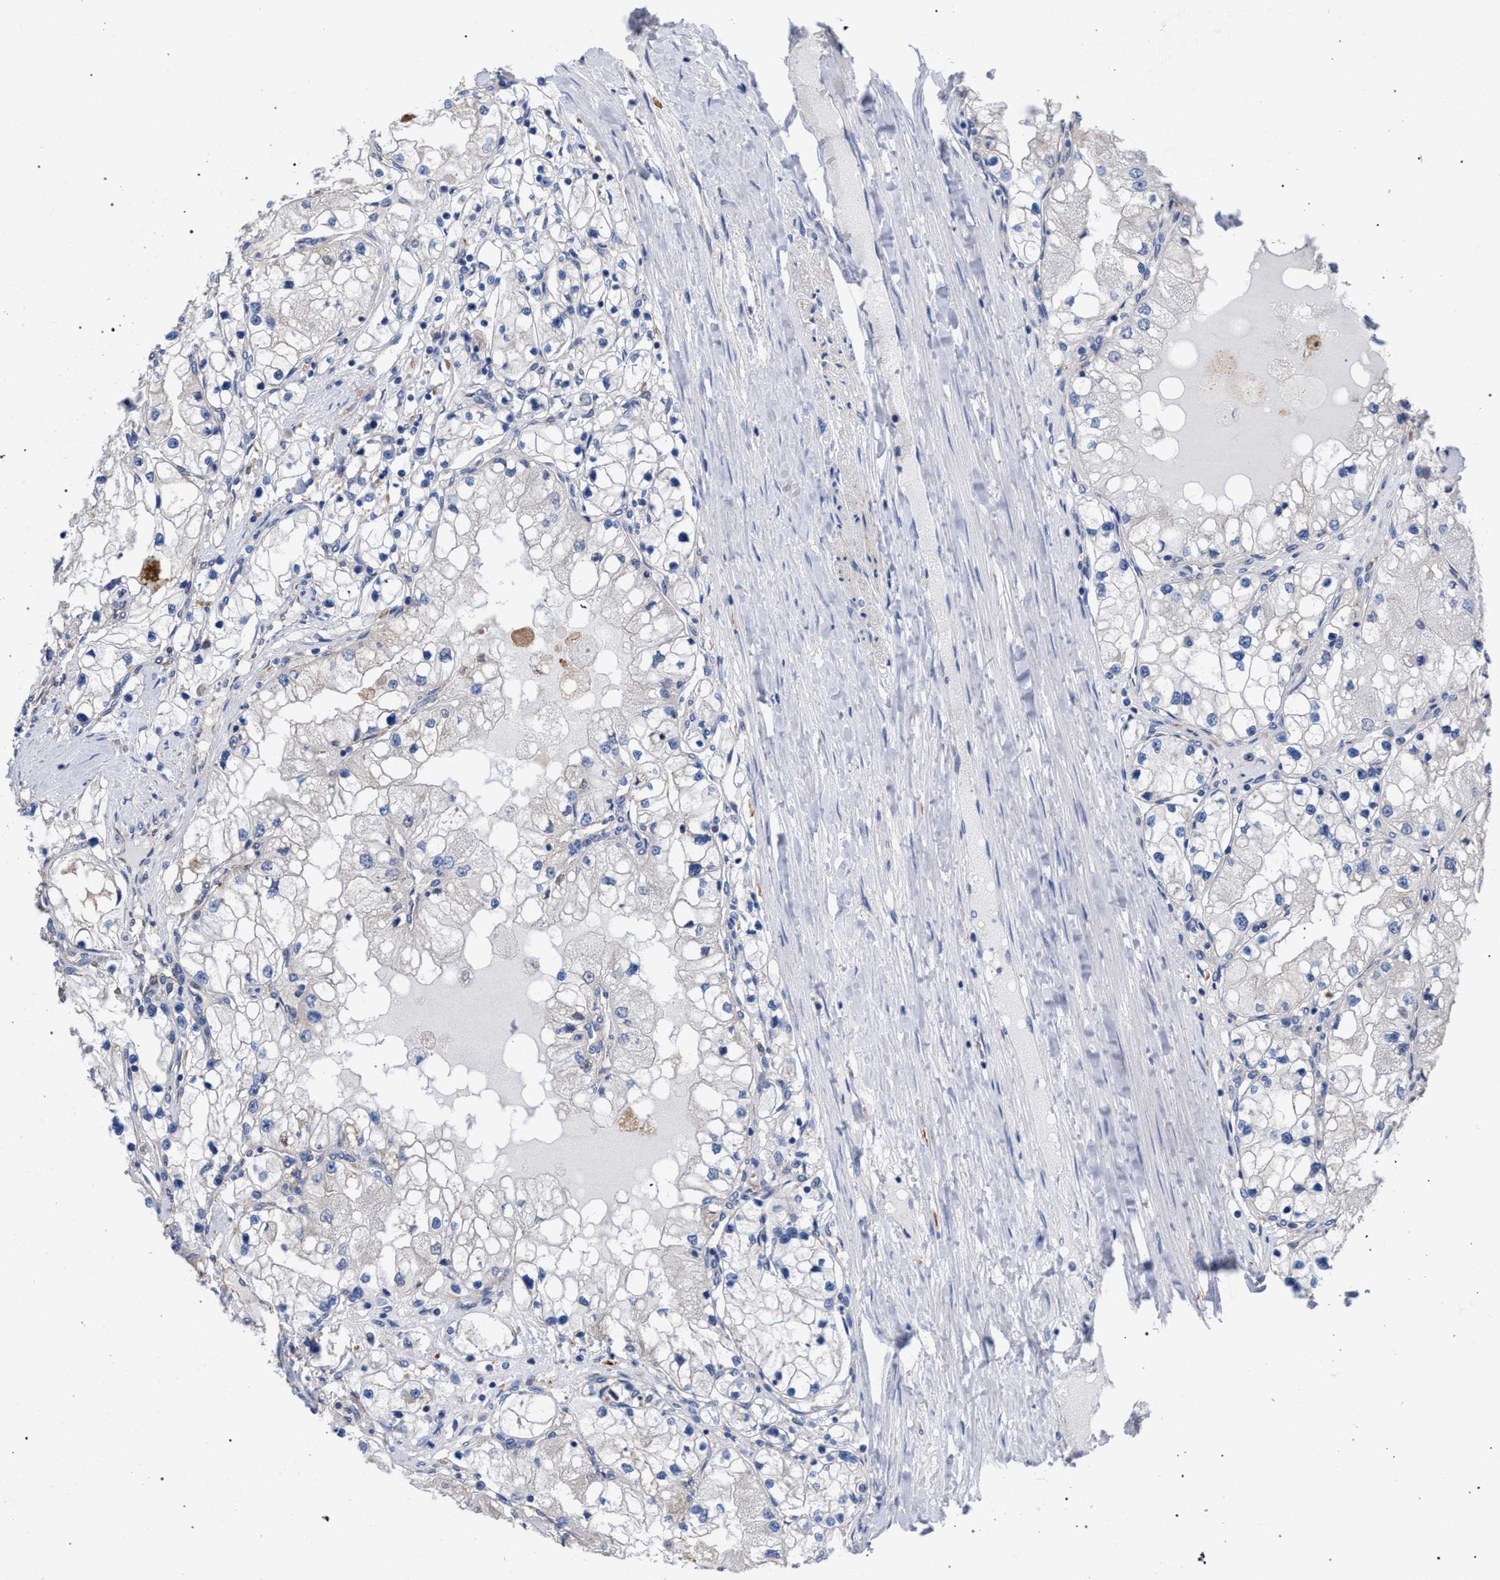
{"staining": {"intensity": "negative", "quantity": "none", "location": "none"}, "tissue": "renal cancer", "cell_type": "Tumor cells", "image_type": "cancer", "snomed": [{"axis": "morphology", "description": "Adenocarcinoma, NOS"}, {"axis": "topography", "description": "Kidney"}], "caption": "Immunohistochemical staining of human renal adenocarcinoma demonstrates no significant staining in tumor cells. (Stains: DAB immunohistochemistry (IHC) with hematoxylin counter stain, Microscopy: brightfield microscopy at high magnification).", "gene": "GMPR", "patient": {"sex": "male", "age": 68}}